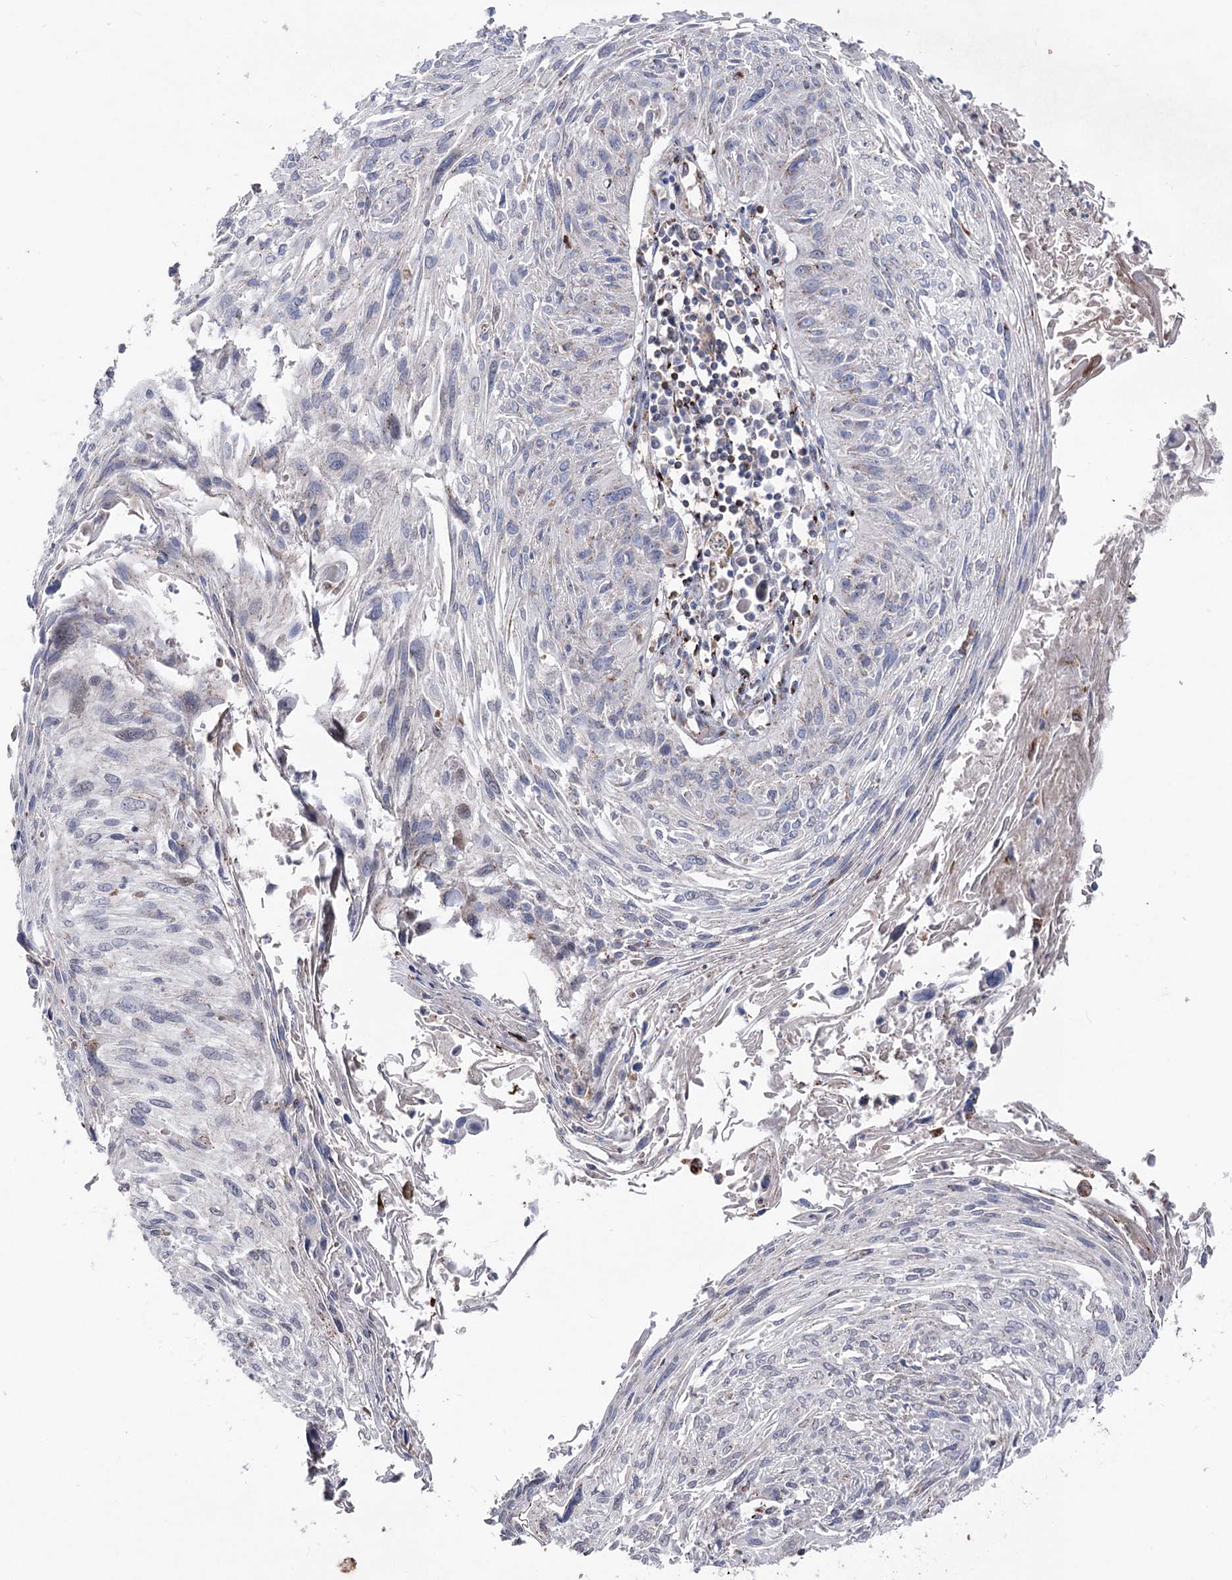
{"staining": {"intensity": "negative", "quantity": "none", "location": "none"}, "tissue": "cervical cancer", "cell_type": "Tumor cells", "image_type": "cancer", "snomed": [{"axis": "morphology", "description": "Squamous cell carcinoma, NOS"}, {"axis": "topography", "description": "Cervix"}], "caption": "The image shows no significant positivity in tumor cells of squamous cell carcinoma (cervical).", "gene": "ARHGAP20", "patient": {"sex": "female", "age": 51}}